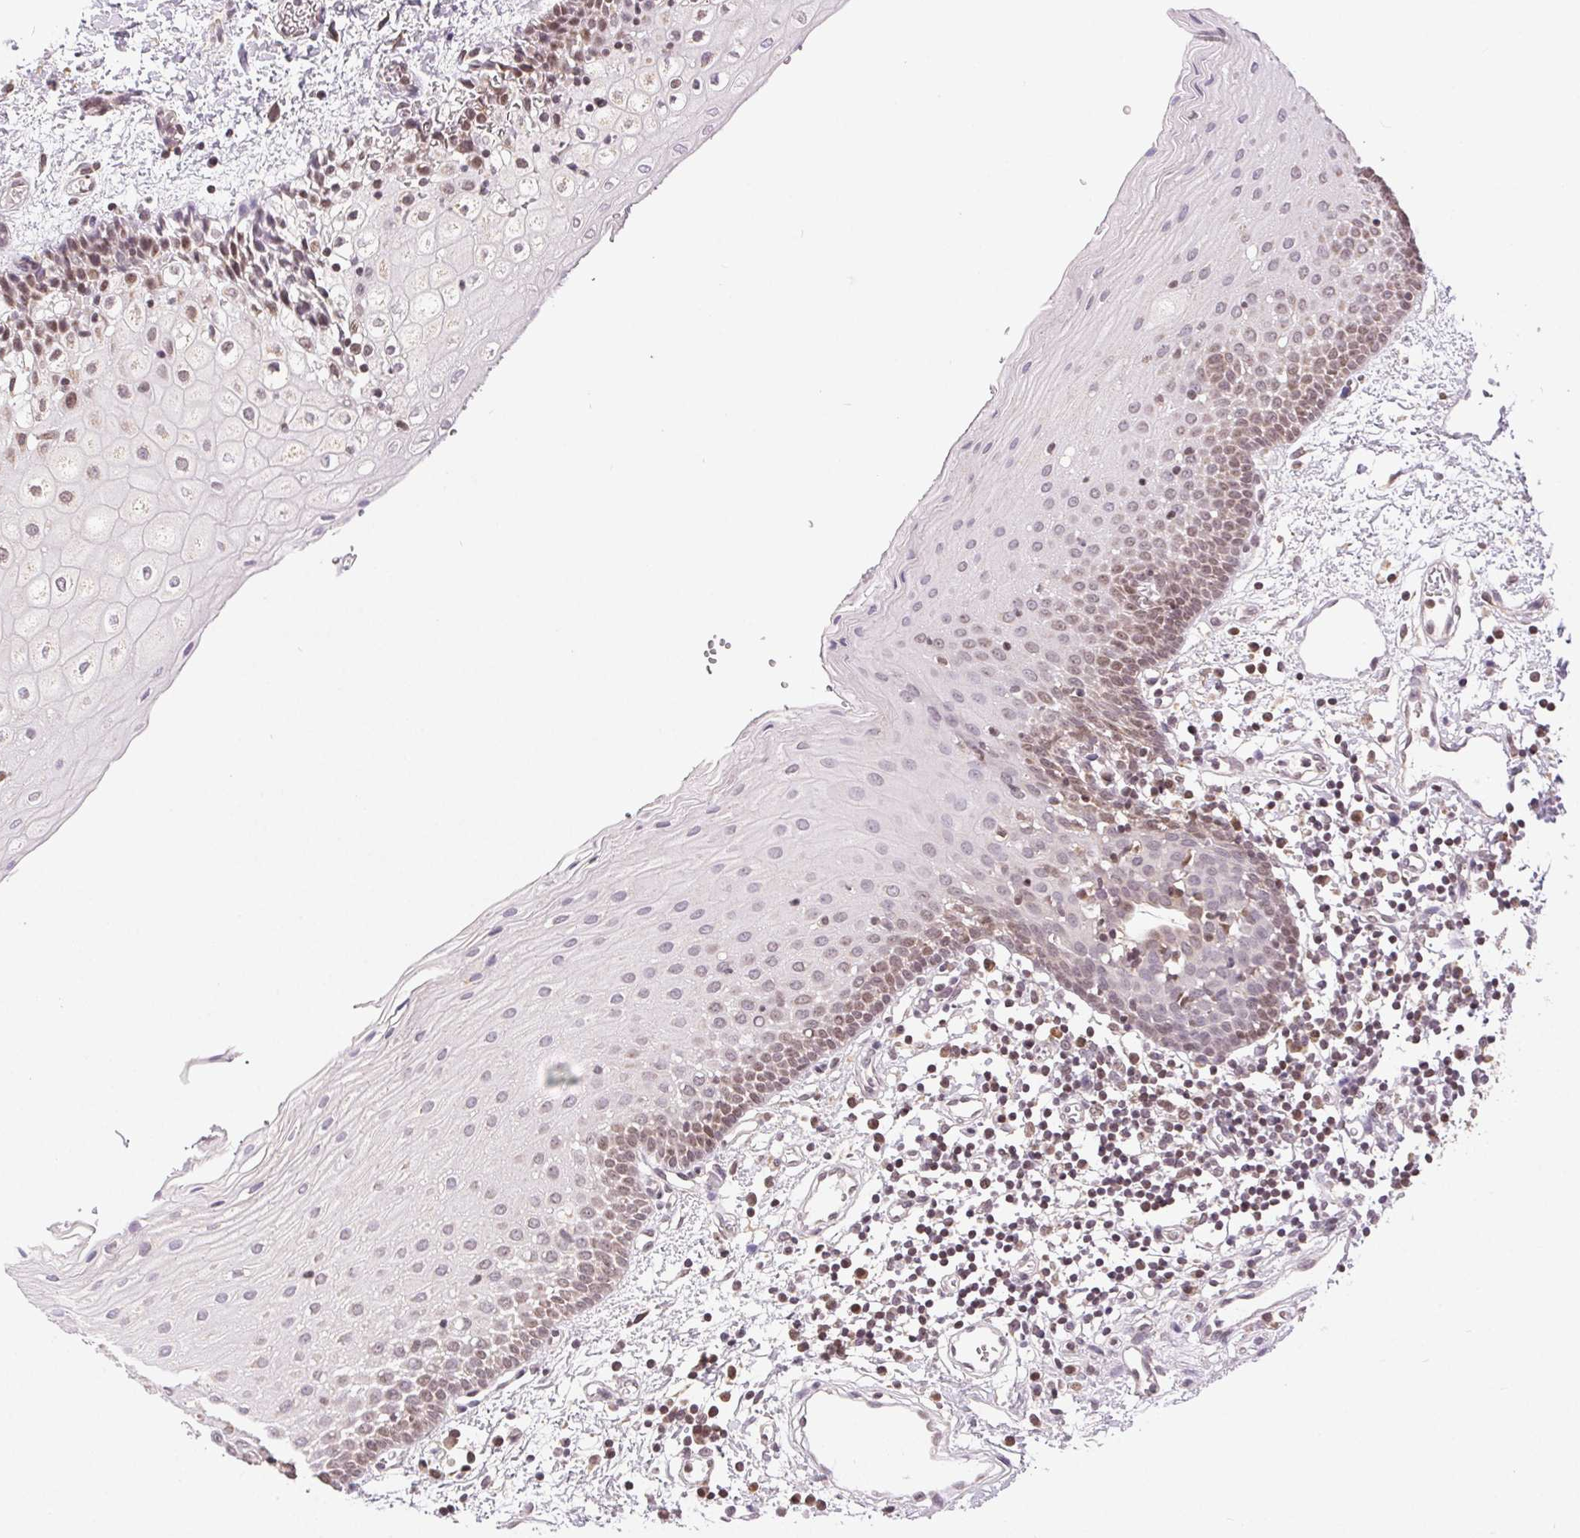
{"staining": {"intensity": "weak", "quantity": "25%-75%", "location": "nuclear"}, "tissue": "oral mucosa", "cell_type": "Squamous epithelial cells", "image_type": "normal", "snomed": [{"axis": "morphology", "description": "Normal tissue, NOS"}, {"axis": "topography", "description": "Oral tissue"}], "caption": "DAB immunohistochemical staining of normal human oral mucosa demonstrates weak nuclear protein positivity in approximately 25%-75% of squamous epithelial cells. The protein of interest is stained brown, and the nuclei are stained in blue (DAB (3,3'-diaminobenzidine) IHC with brightfield microscopy, high magnification).", "gene": "PIWIL4", "patient": {"sex": "female", "age": 43}}